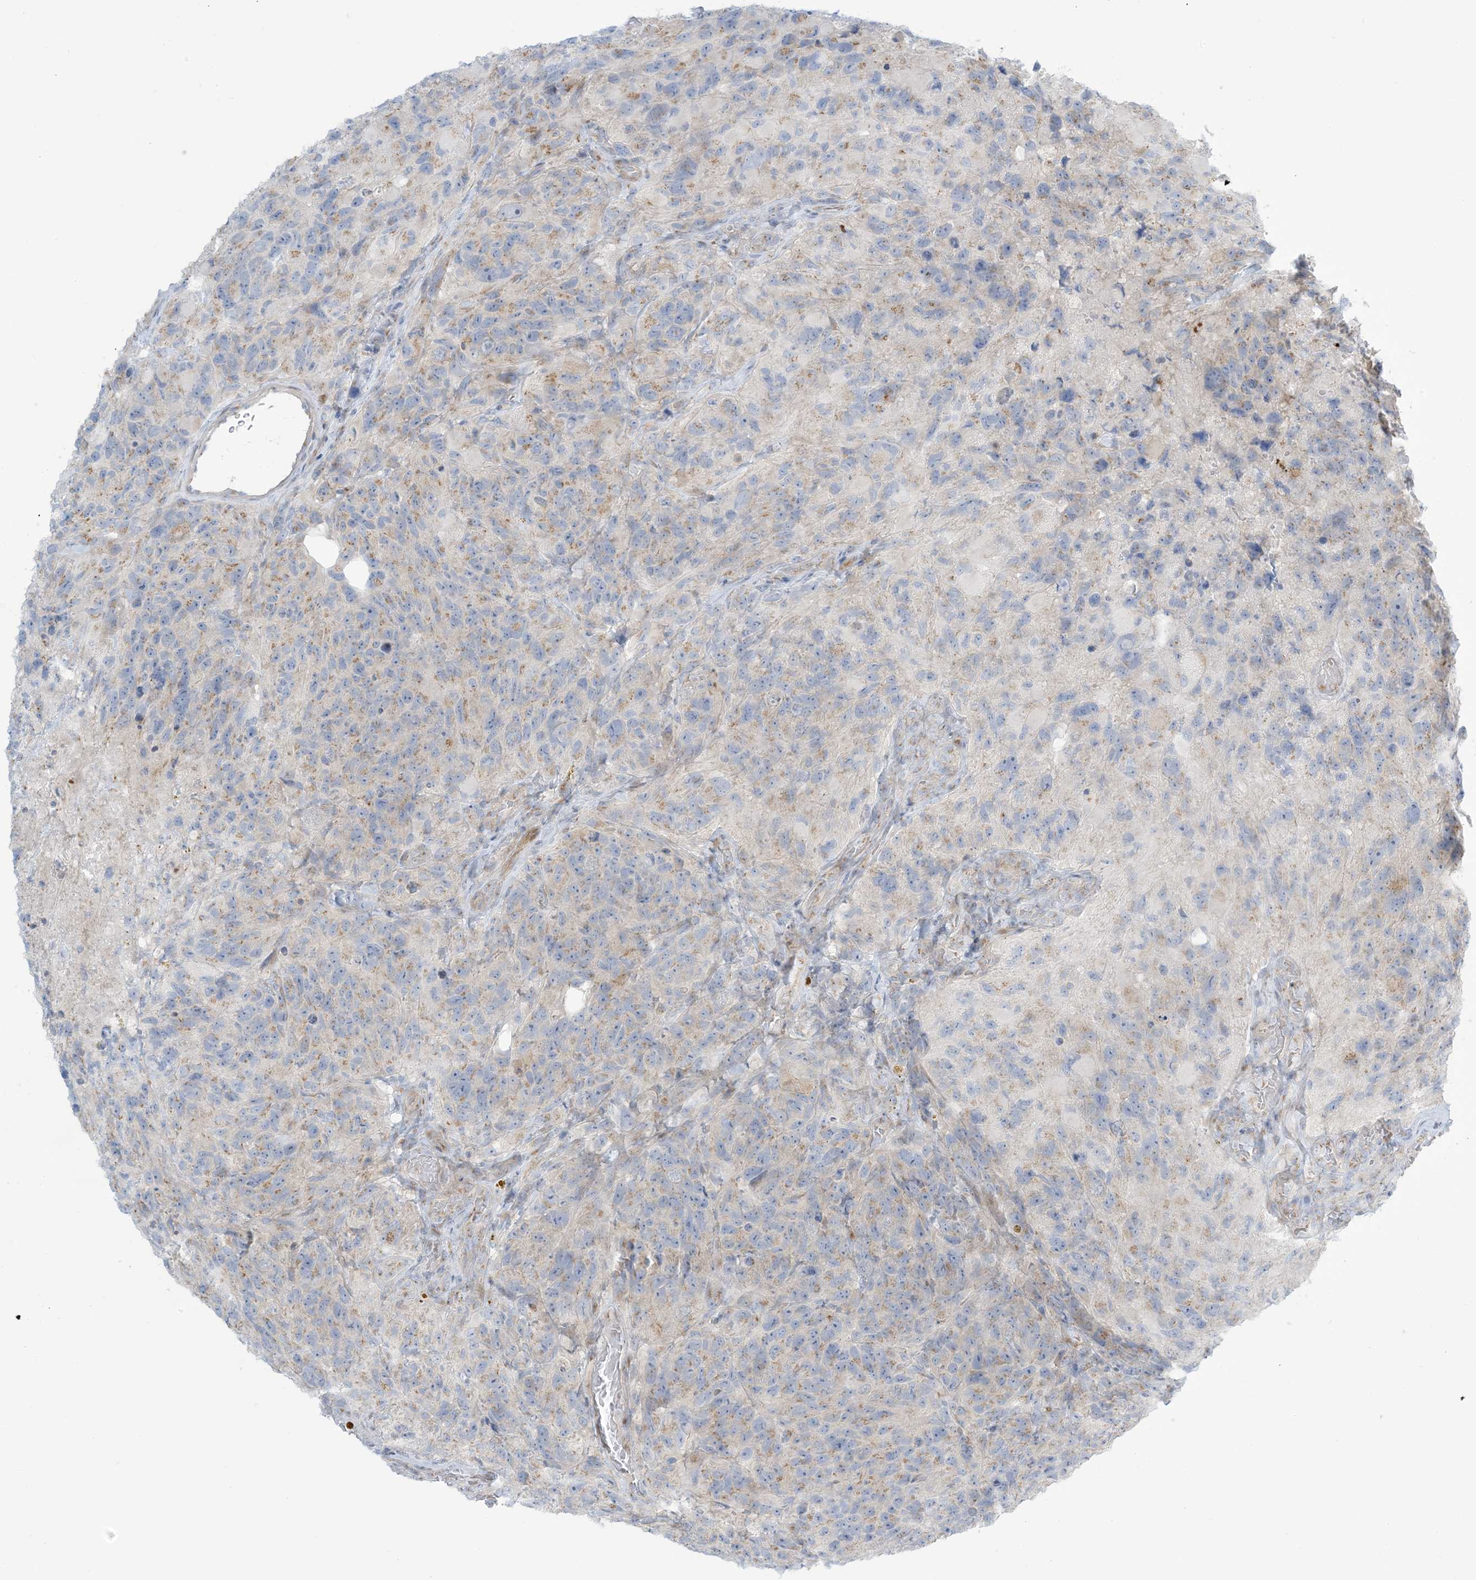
{"staining": {"intensity": "moderate", "quantity": "25%-75%", "location": "cytoplasmic/membranous"}, "tissue": "glioma", "cell_type": "Tumor cells", "image_type": "cancer", "snomed": [{"axis": "morphology", "description": "Glioma, malignant, High grade"}, {"axis": "topography", "description": "Brain"}], "caption": "Immunohistochemical staining of human high-grade glioma (malignant) demonstrates medium levels of moderate cytoplasmic/membranous protein expression in about 25%-75% of tumor cells.", "gene": "AFTPH", "patient": {"sex": "male", "age": 69}}